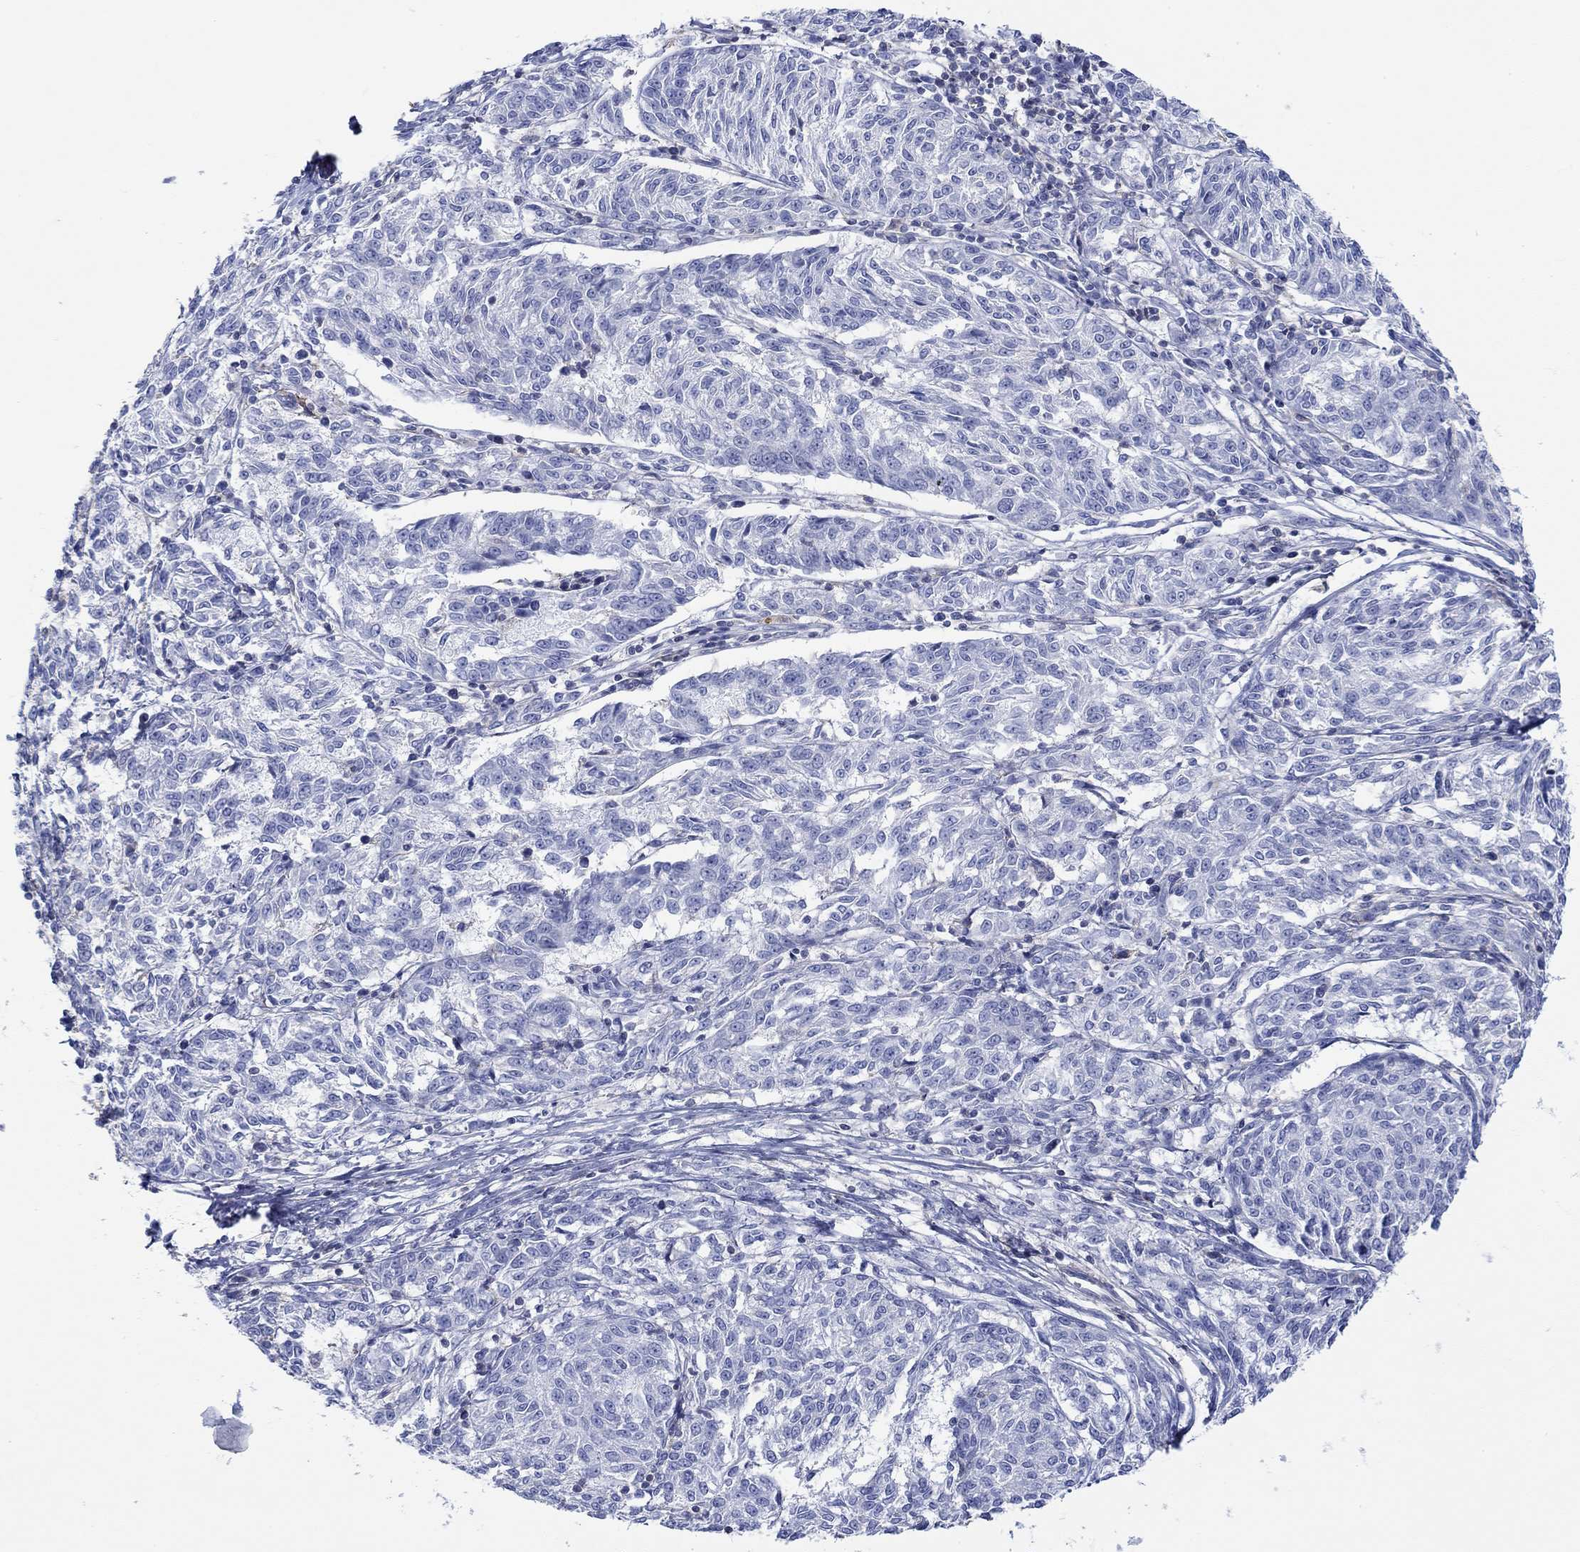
{"staining": {"intensity": "negative", "quantity": "none", "location": "none"}, "tissue": "melanoma", "cell_type": "Tumor cells", "image_type": "cancer", "snomed": [{"axis": "morphology", "description": "Malignant melanoma, NOS"}, {"axis": "topography", "description": "Skin"}], "caption": "Immunohistochemistry (IHC) micrograph of neoplastic tissue: human melanoma stained with DAB (3,3'-diaminobenzidine) reveals no significant protein expression in tumor cells.", "gene": "PPIL6", "patient": {"sex": "female", "age": 72}}